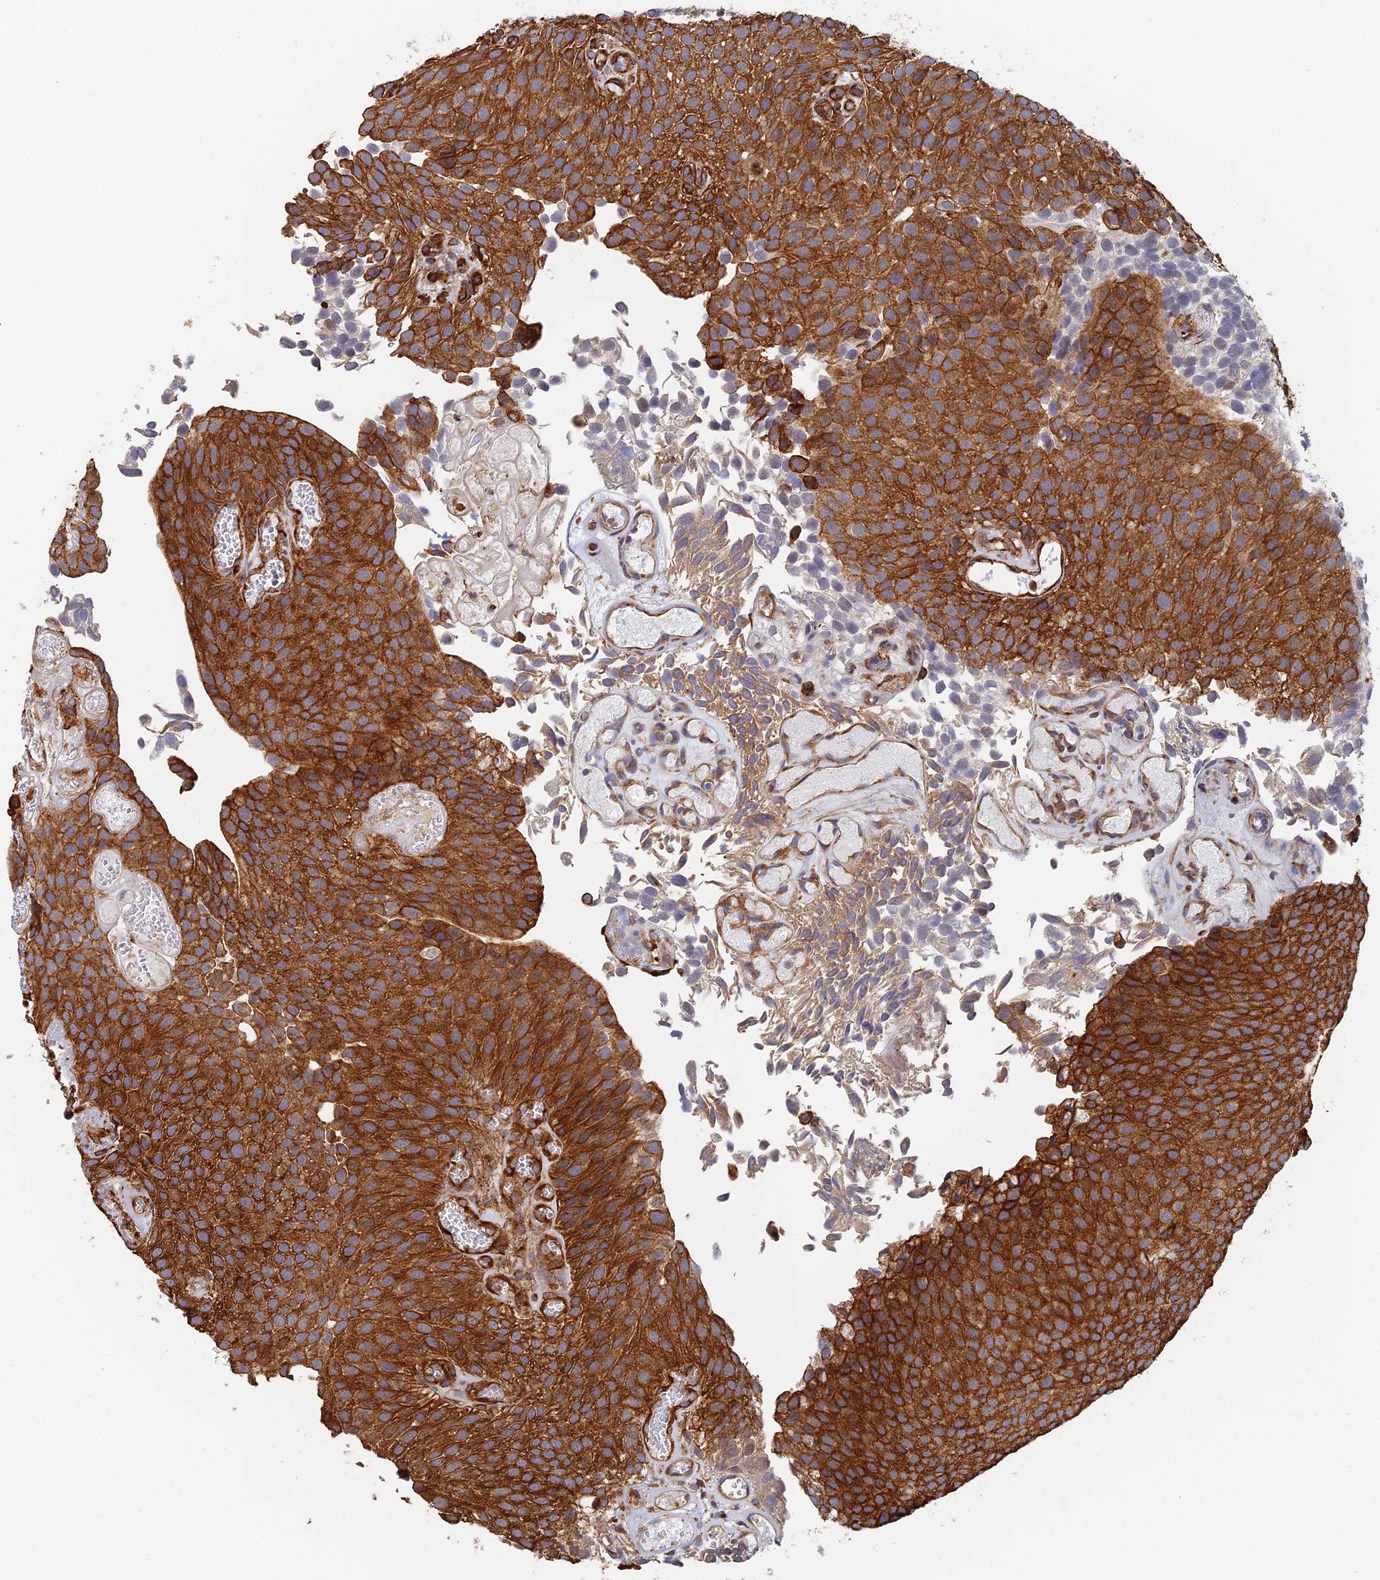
{"staining": {"intensity": "strong", "quantity": ">75%", "location": "cytoplasmic/membranous"}, "tissue": "urothelial cancer", "cell_type": "Tumor cells", "image_type": "cancer", "snomed": [{"axis": "morphology", "description": "Urothelial carcinoma, Low grade"}, {"axis": "topography", "description": "Urinary bladder"}], "caption": "Immunohistochemistry of human urothelial carcinoma (low-grade) displays high levels of strong cytoplasmic/membranous expression in about >75% of tumor cells.", "gene": "WBP11", "patient": {"sex": "male", "age": 89}}